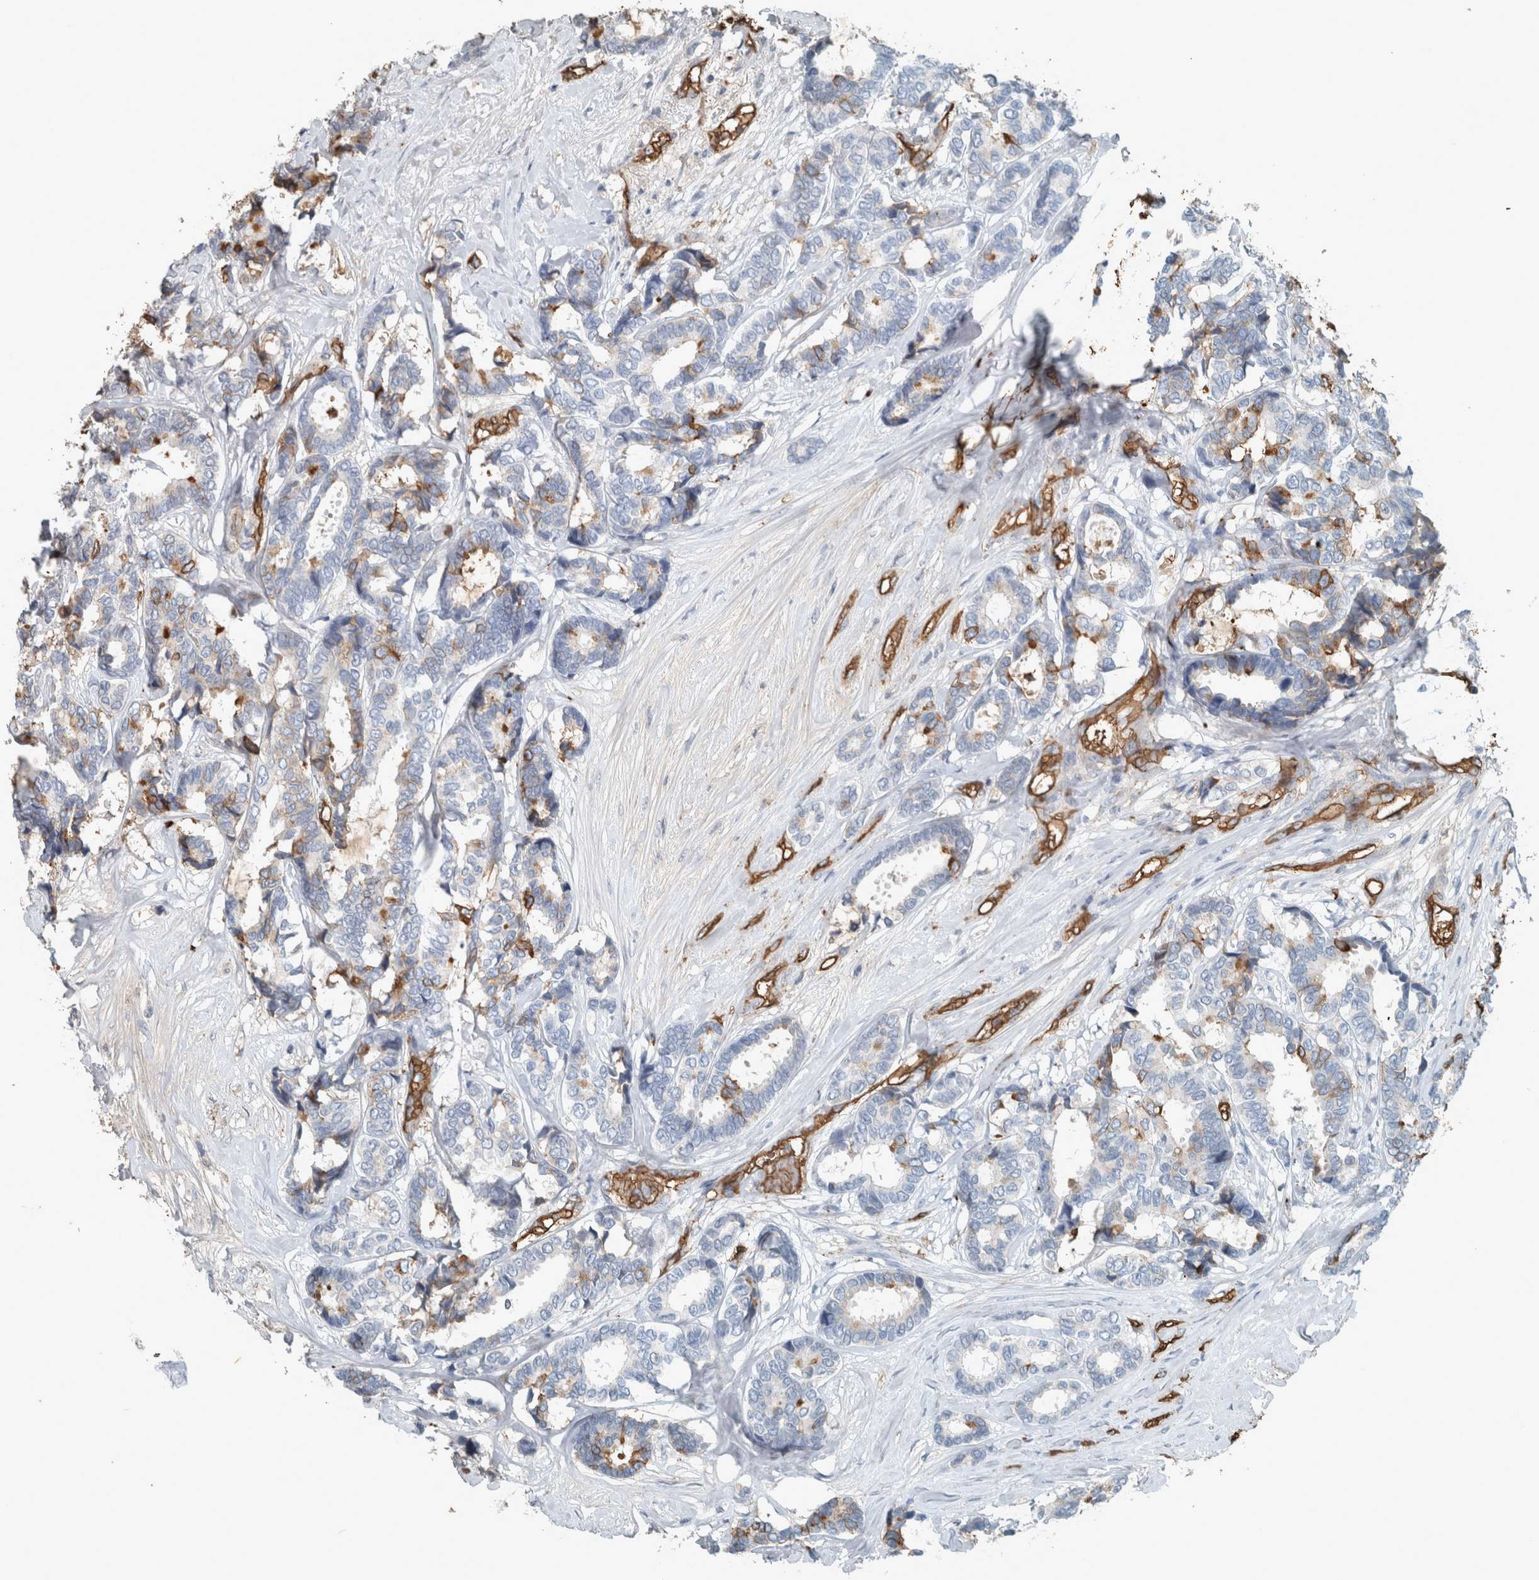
{"staining": {"intensity": "moderate", "quantity": "<25%", "location": "cytoplasmic/membranous"}, "tissue": "breast cancer", "cell_type": "Tumor cells", "image_type": "cancer", "snomed": [{"axis": "morphology", "description": "Duct carcinoma"}, {"axis": "topography", "description": "Breast"}], "caption": "A low amount of moderate cytoplasmic/membranous positivity is seen in about <25% of tumor cells in intraductal carcinoma (breast) tissue. (DAB (3,3'-diaminobenzidine) = brown stain, brightfield microscopy at high magnification).", "gene": "LBP", "patient": {"sex": "female", "age": 87}}